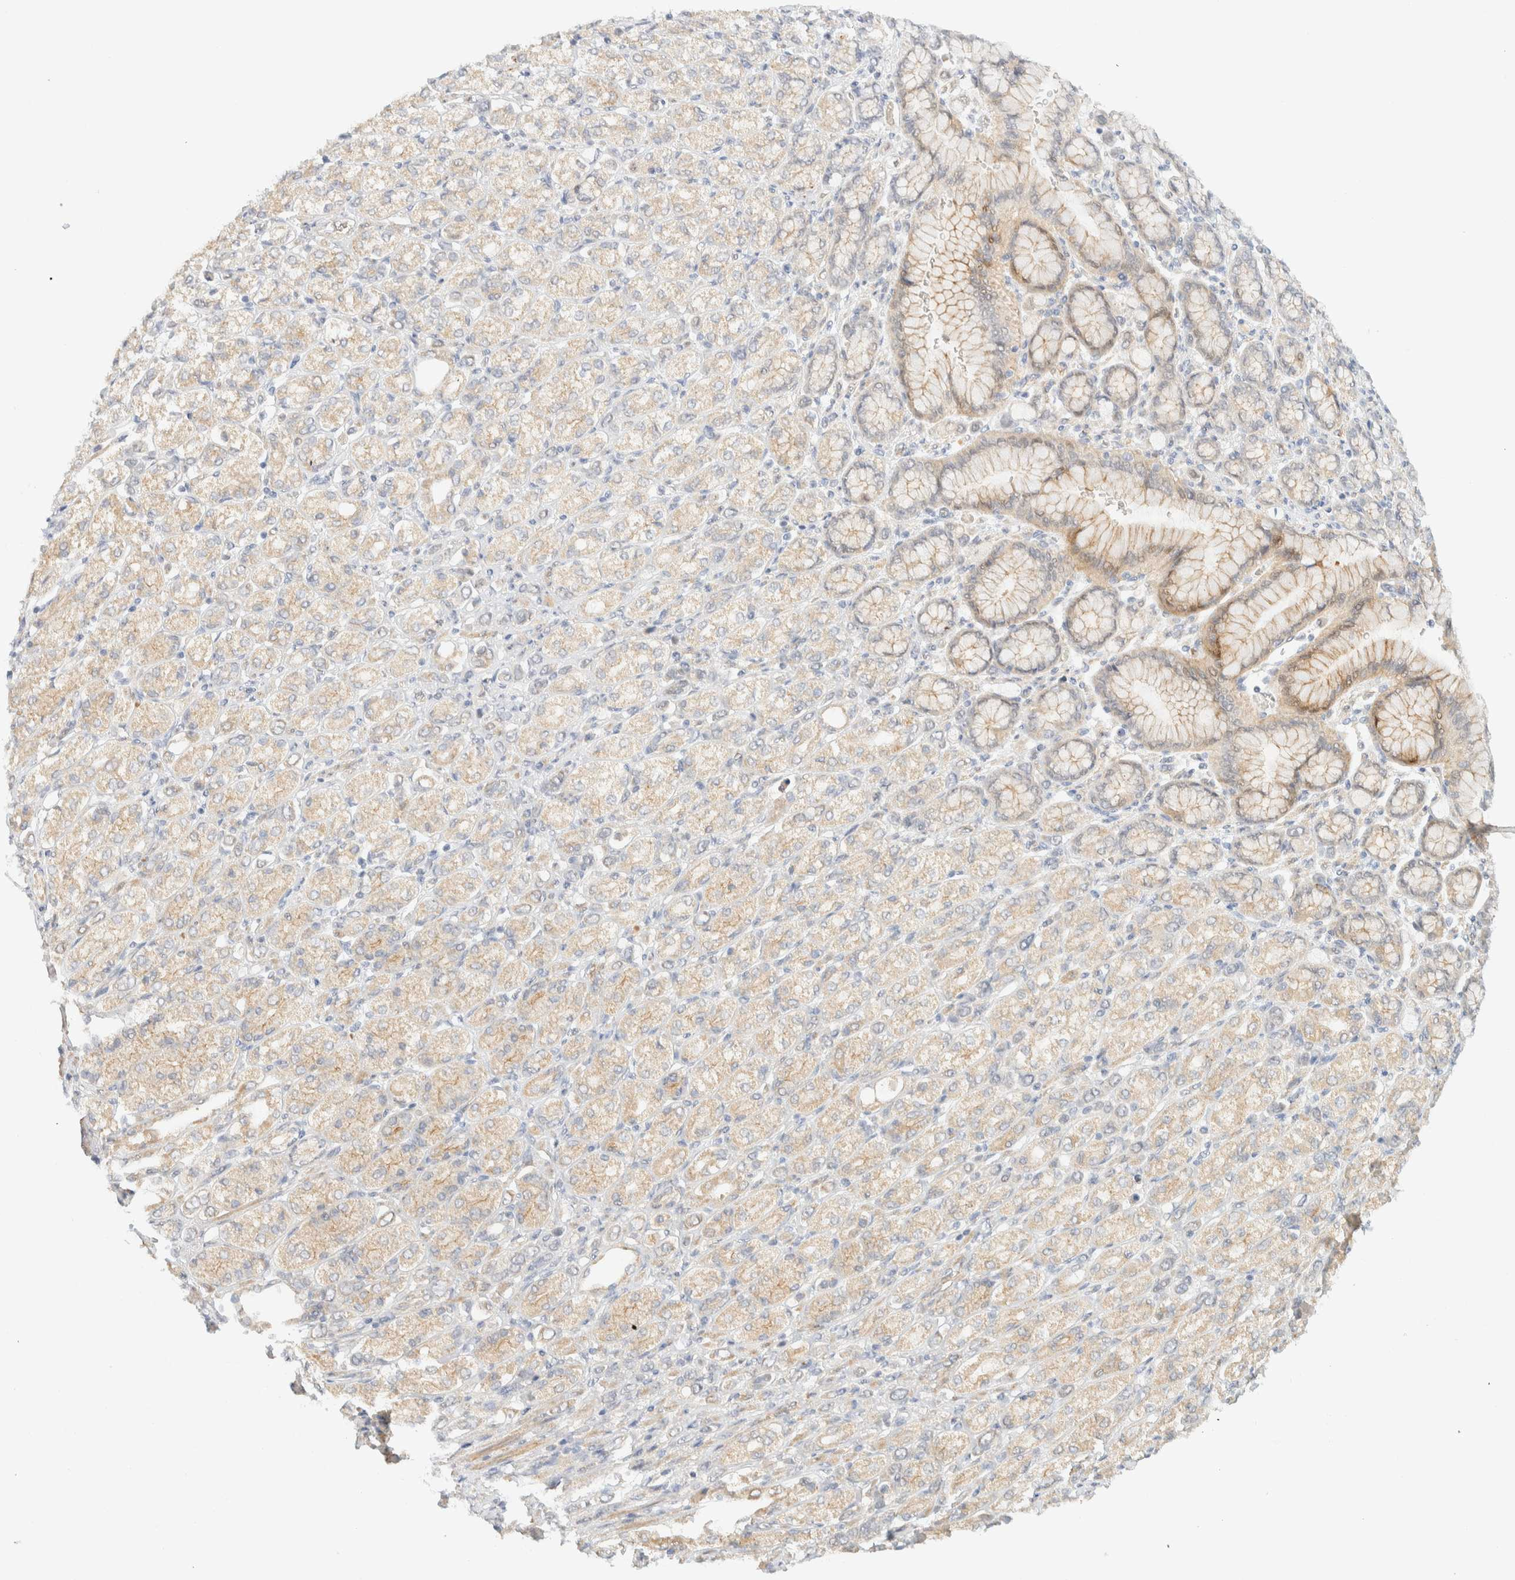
{"staining": {"intensity": "weak", "quantity": "25%-75%", "location": "cytoplasmic/membranous"}, "tissue": "stomach cancer", "cell_type": "Tumor cells", "image_type": "cancer", "snomed": [{"axis": "morphology", "description": "Adenocarcinoma, NOS"}, {"axis": "topography", "description": "Stomach"}], "caption": "The image exhibits immunohistochemical staining of stomach cancer. There is weak cytoplasmic/membranous staining is appreciated in approximately 25%-75% of tumor cells. (IHC, brightfield microscopy, high magnification).", "gene": "TNK1", "patient": {"sex": "female", "age": 65}}